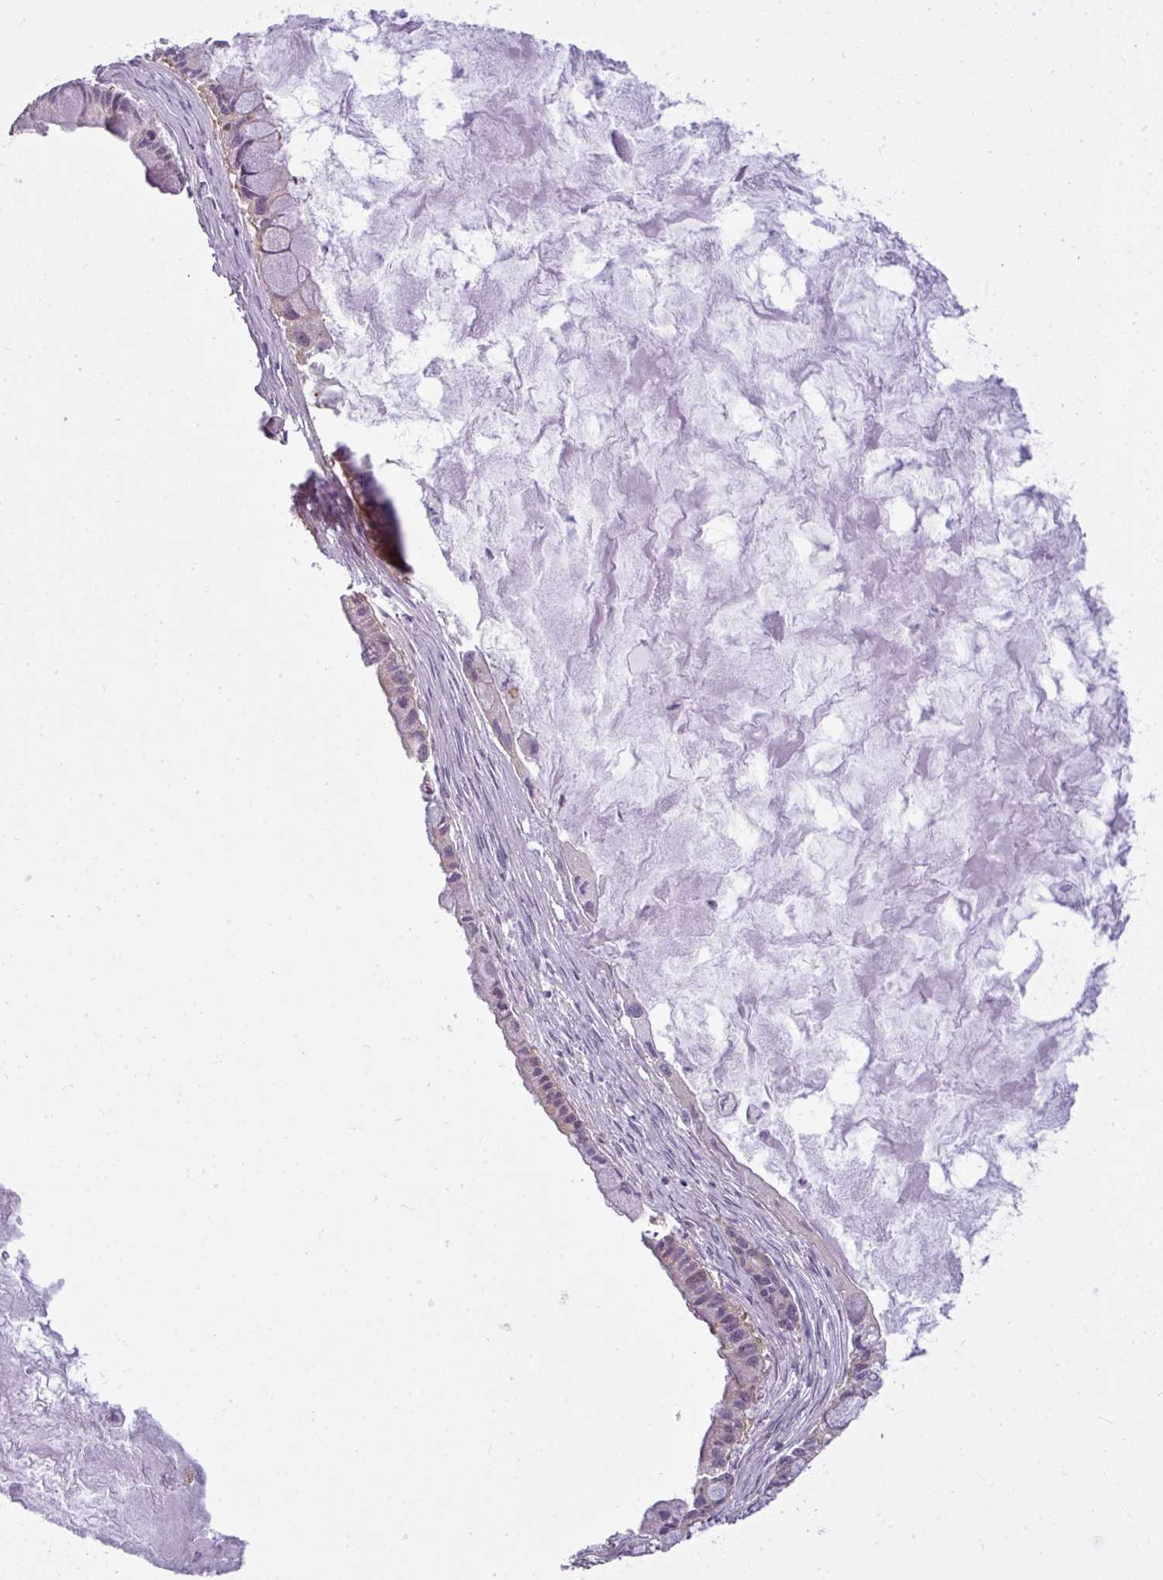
{"staining": {"intensity": "negative", "quantity": "none", "location": "none"}, "tissue": "ovarian cancer", "cell_type": "Tumor cells", "image_type": "cancer", "snomed": [{"axis": "morphology", "description": "Cystadenocarcinoma, mucinous, NOS"}, {"axis": "topography", "description": "Ovary"}], "caption": "A high-resolution micrograph shows immunohistochemistry staining of ovarian mucinous cystadenocarcinoma, which exhibits no significant expression in tumor cells. (DAB IHC, high magnification).", "gene": "CAMK2B", "patient": {"sex": "female", "age": 63}}